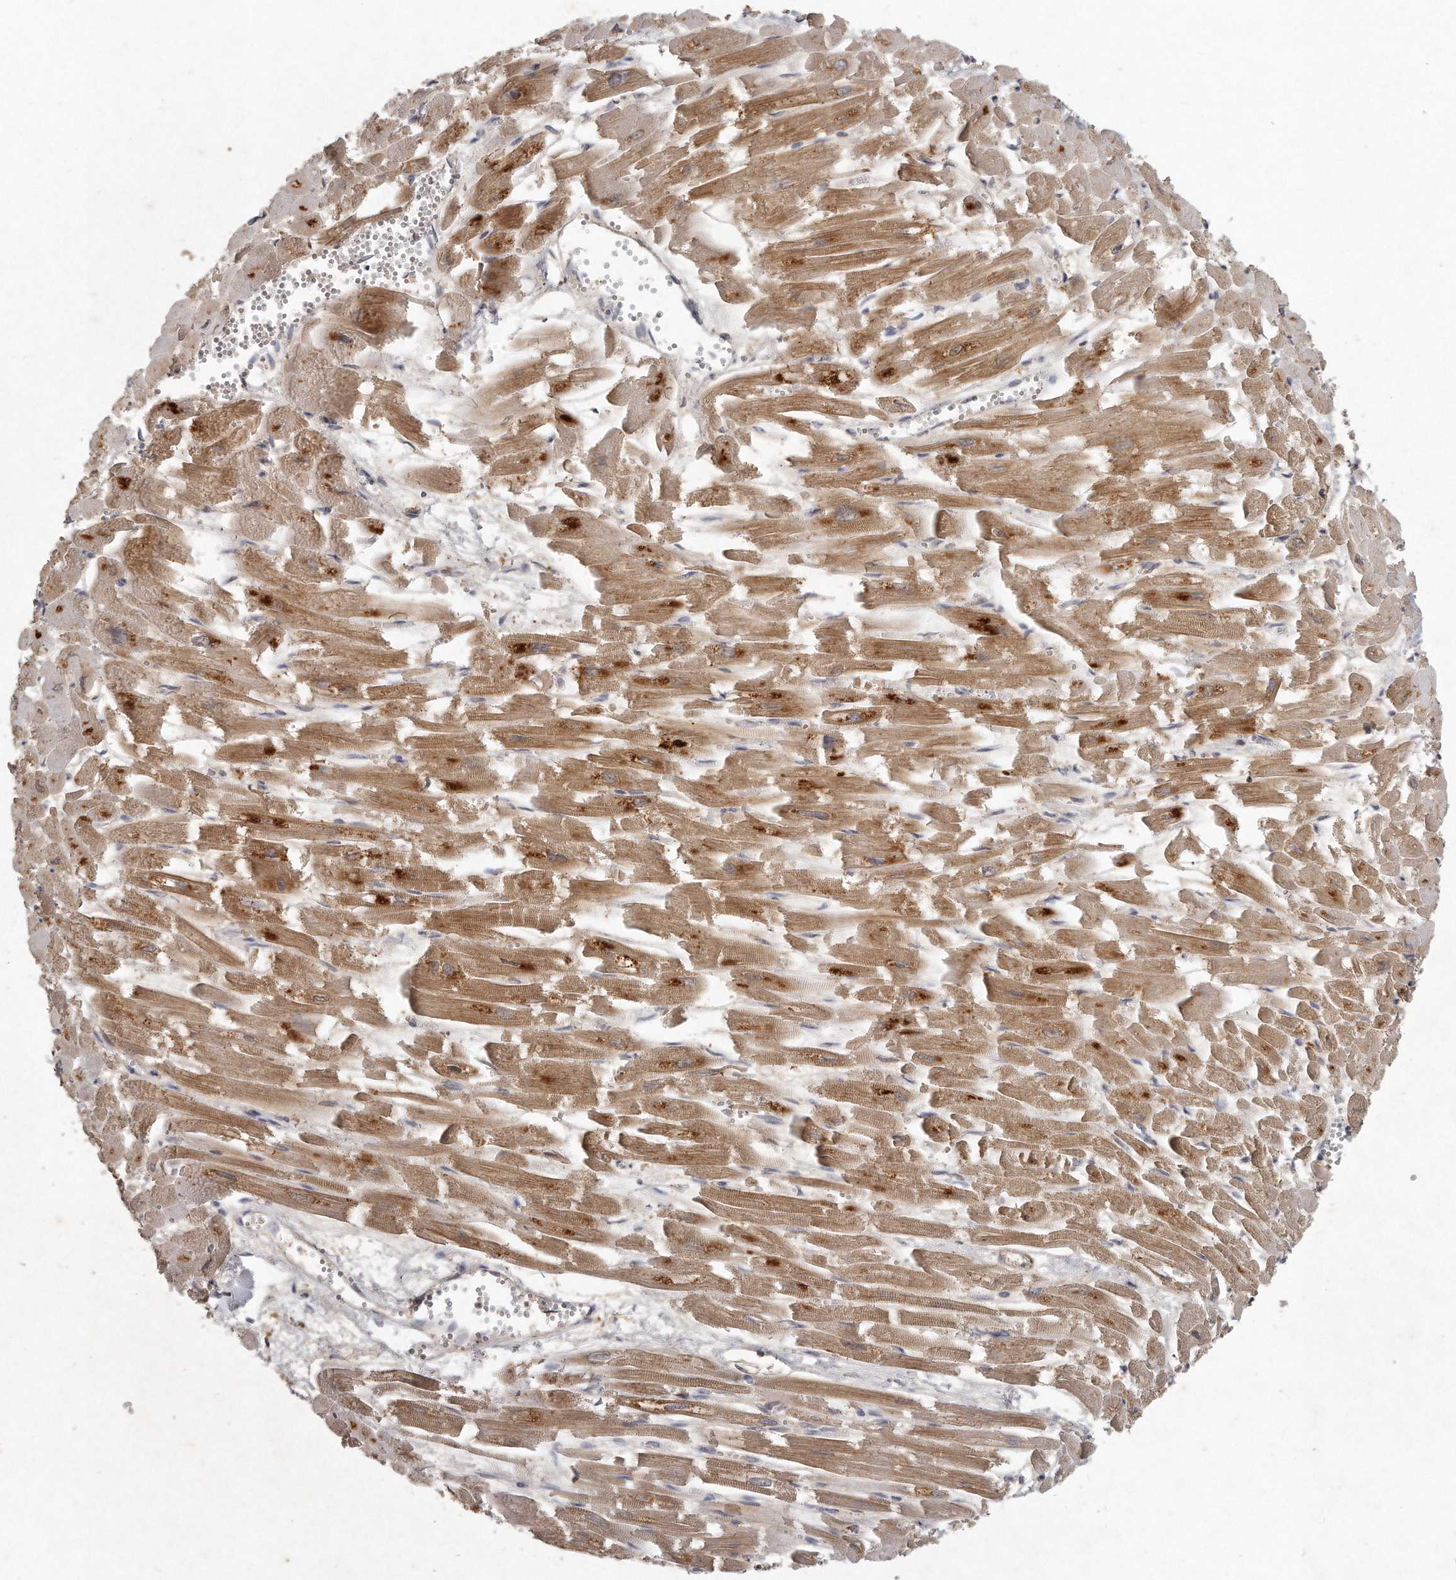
{"staining": {"intensity": "moderate", "quantity": ">75%", "location": "cytoplasmic/membranous"}, "tissue": "heart muscle", "cell_type": "Cardiomyocytes", "image_type": "normal", "snomed": [{"axis": "morphology", "description": "Normal tissue, NOS"}, {"axis": "topography", "description": "Heart"}], "caption": "This micrograph shows immunohistochemistry staining of benign human heart muscle, with medium moderate cytoplasmic/membranous staining in about >75% of cardiomyocytes.", "gene": "LGALS8", "patient": {"sex": "male", "age": 54}}